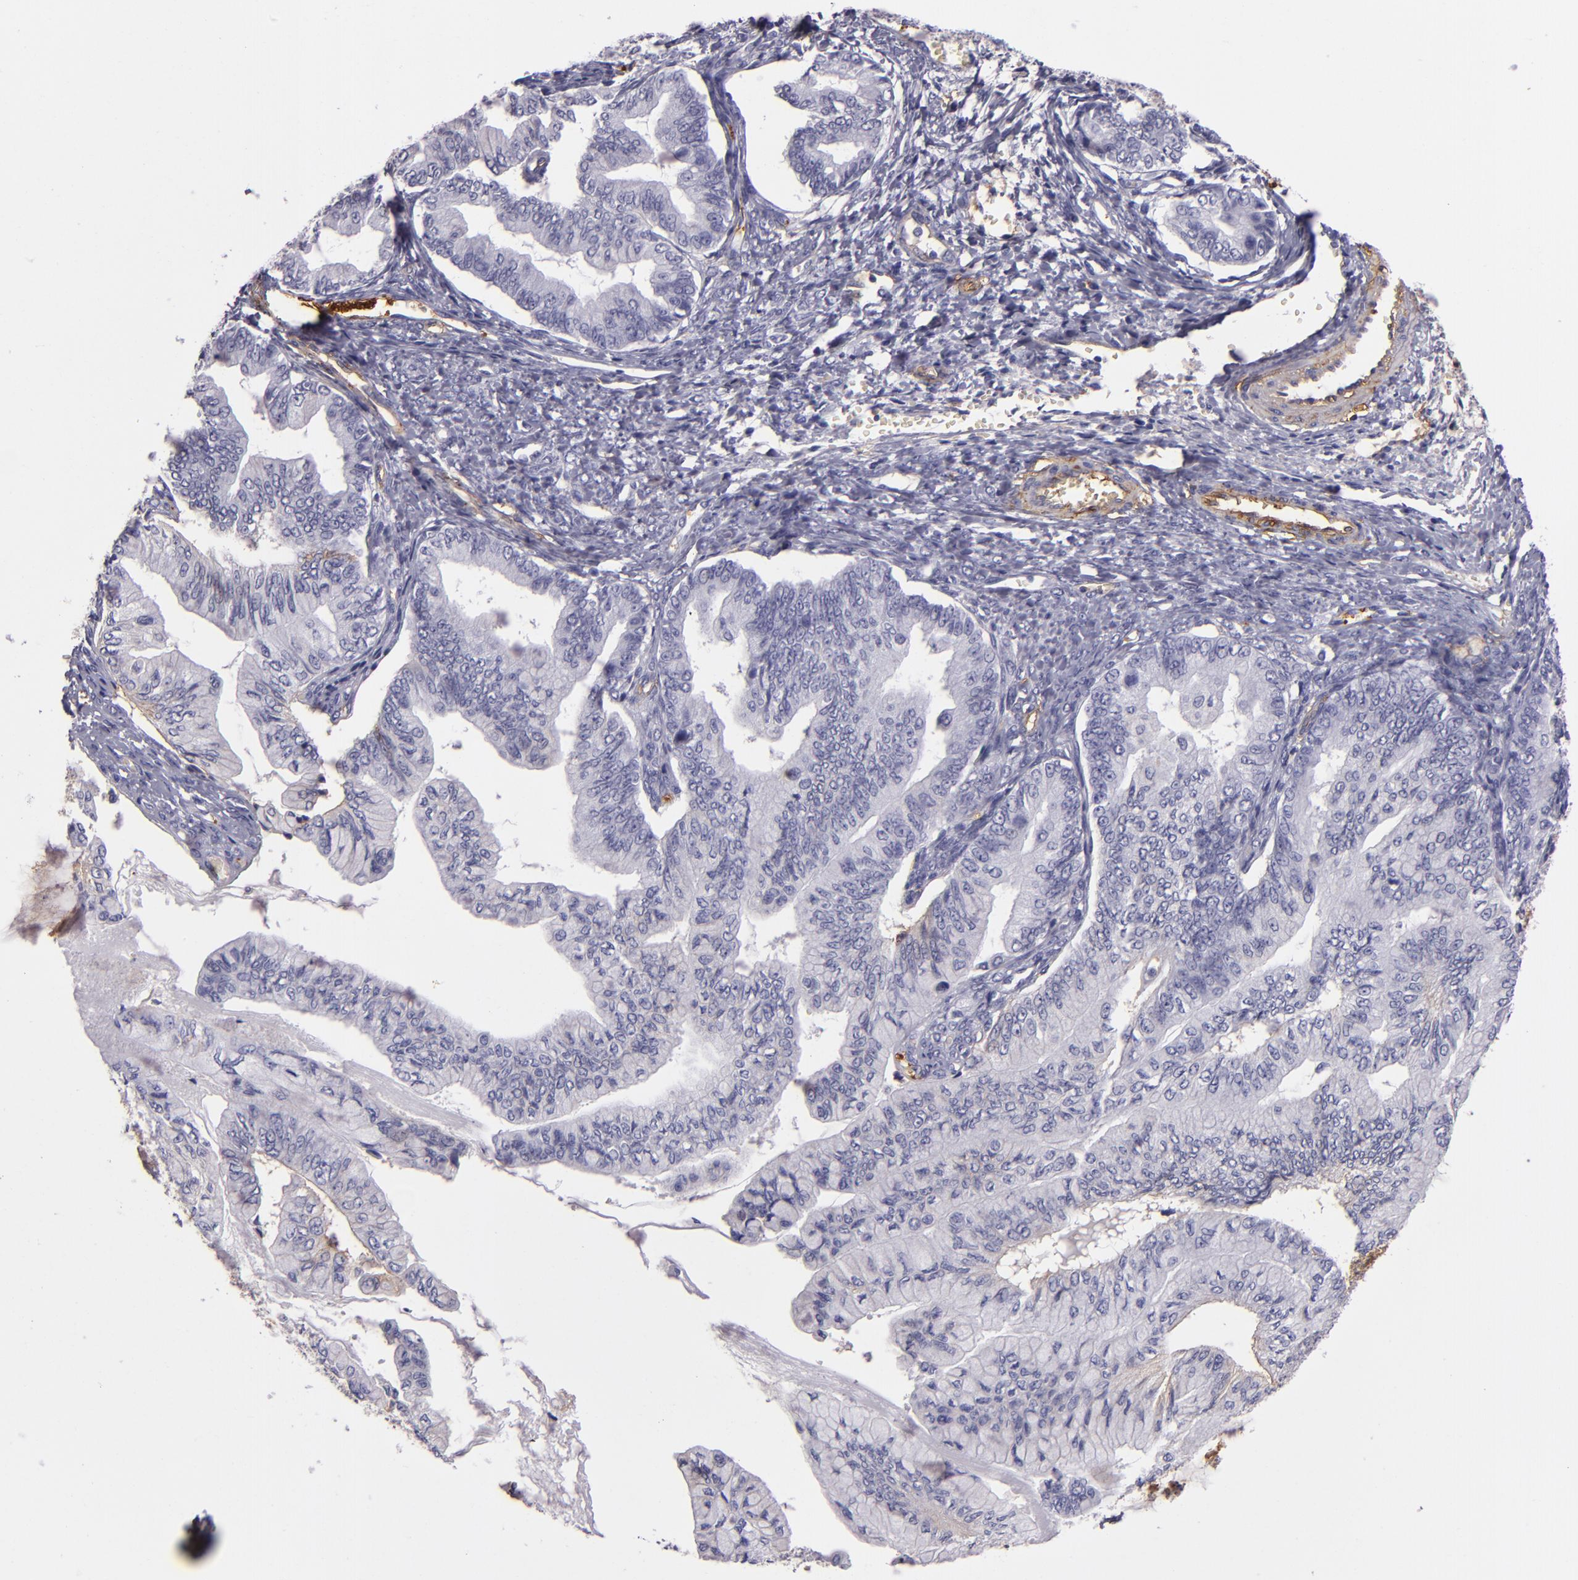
{"staining": {"intensity": "moderate", "quantity": "25%-75%", "location": "cytoplasmic/membranous"}, "tissue": "ovarian cancer", "cell_type": "Tumor cells", "image_type": "cancer", "snomed": [{"axis": "morphology", "description": "Cystadenocarcinoma, mucinous, NOS"}, {"axis": "topography", "description": "Ovary"}], "caption": "Immunohistochemical staining of mucinous cystadenocarcinoma (ovarian) reveals moderate cytoplasmic/membranous protein positivity in about 25%-75% of tumor cells. Immunohistochemistry stains the protein in brown and the nuclei are stained blue.", "gene": "CD9", "patient": {"sex": "female", "age": 36}}